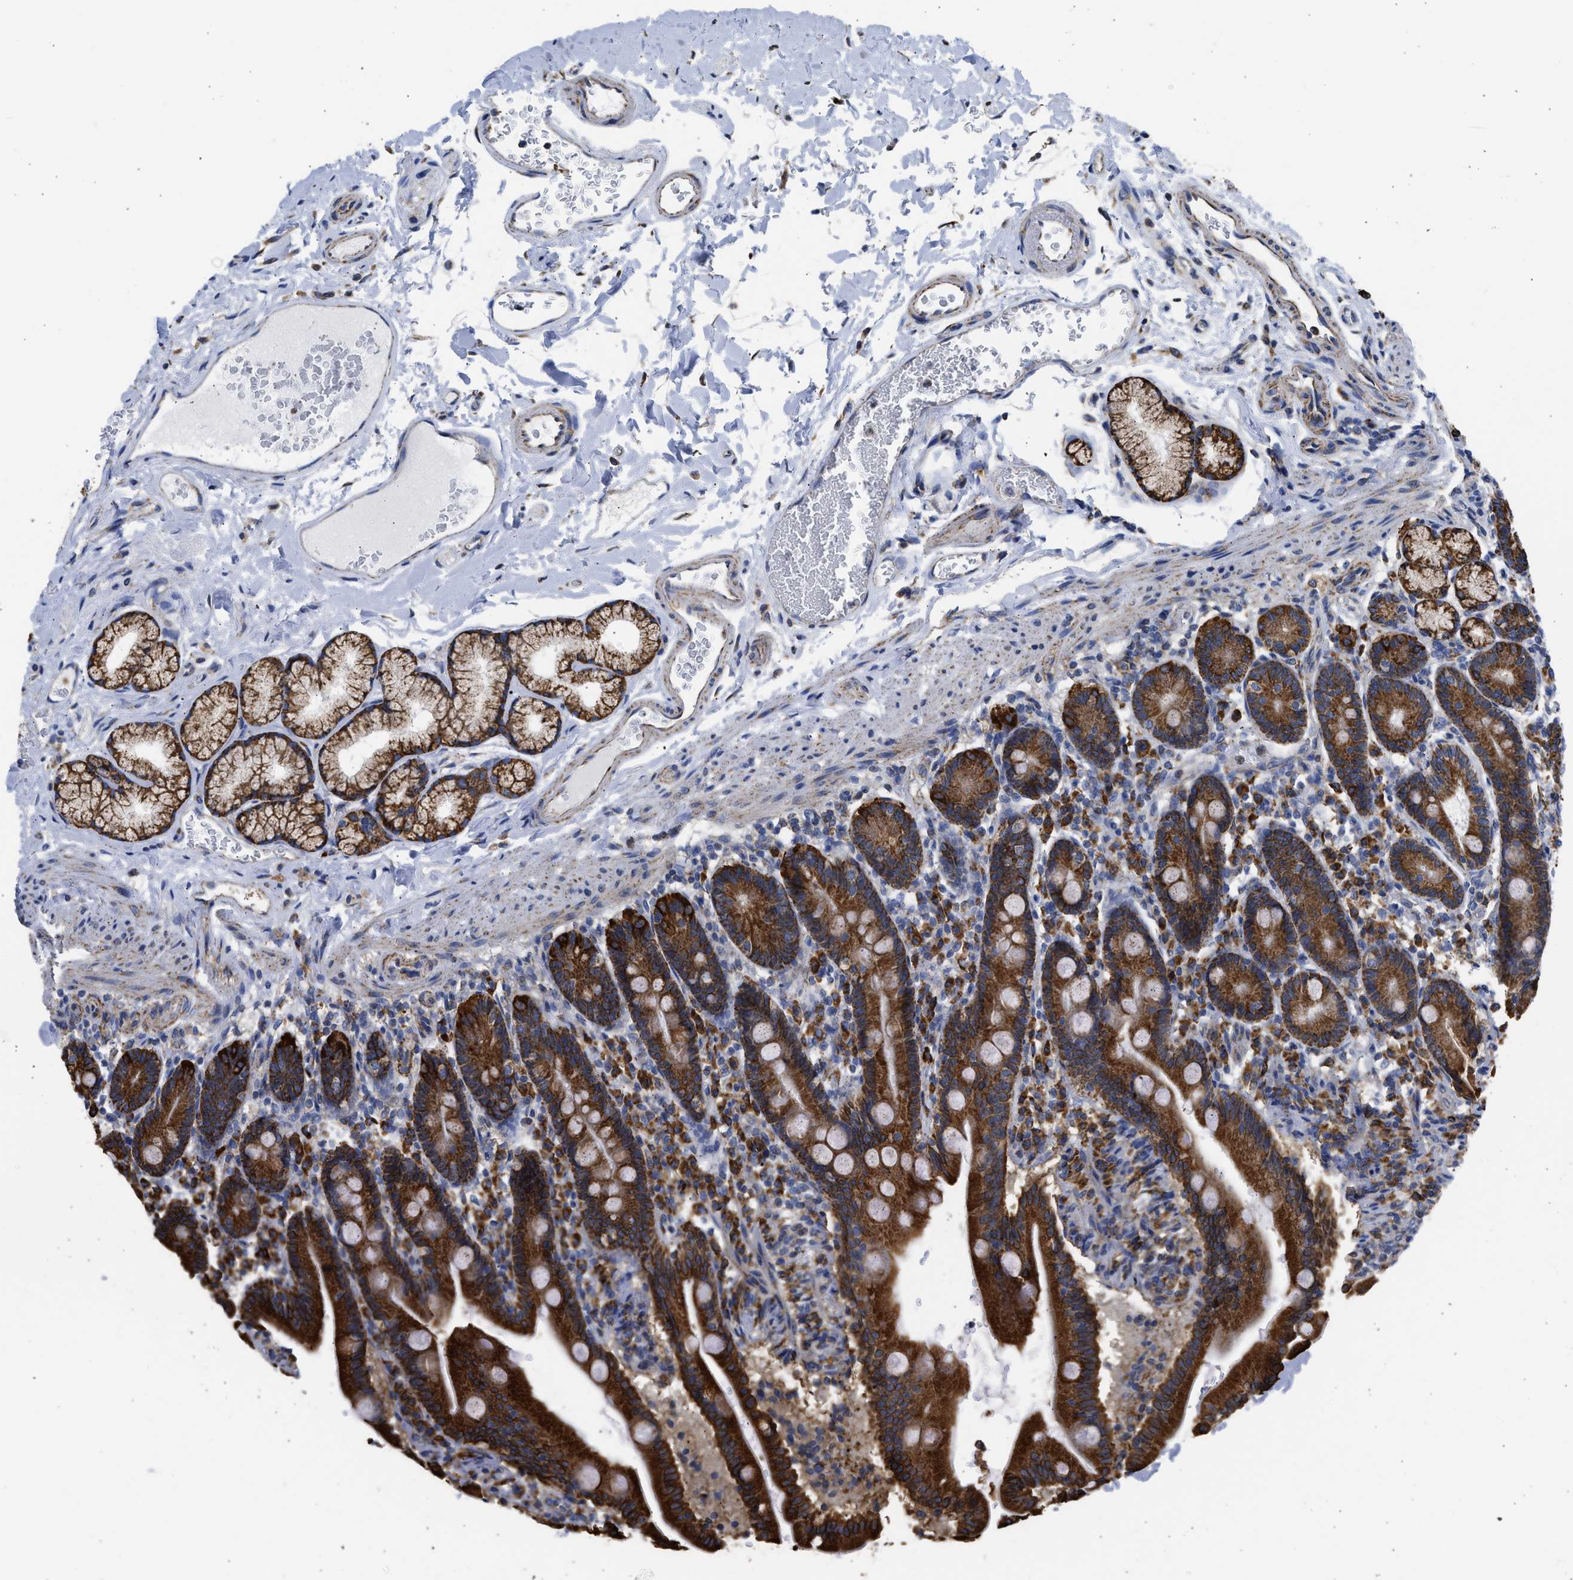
{"staining": {"intensity": "strong", "quantity": ">75%", "location": "cytoplasmic/membranous"}, "tissue": "duodenum", "cell_type": "Glandular cells", "image_type": "normal", "snomed": [{"axis": "morphology", "description": "Normal tissue, NOS"}, {"axis": "topography", "description": "Duodenum"}], "caption": "Immunohistochemistry (DAB (3,3'-diaminobenzidine)) staining of normal human duodenum displays strong cytoplasmic/membranous protein positivity in about >75% of glandular cells.", "gene": "CYCS", "patient": {"sex": "male", "age": 54}}